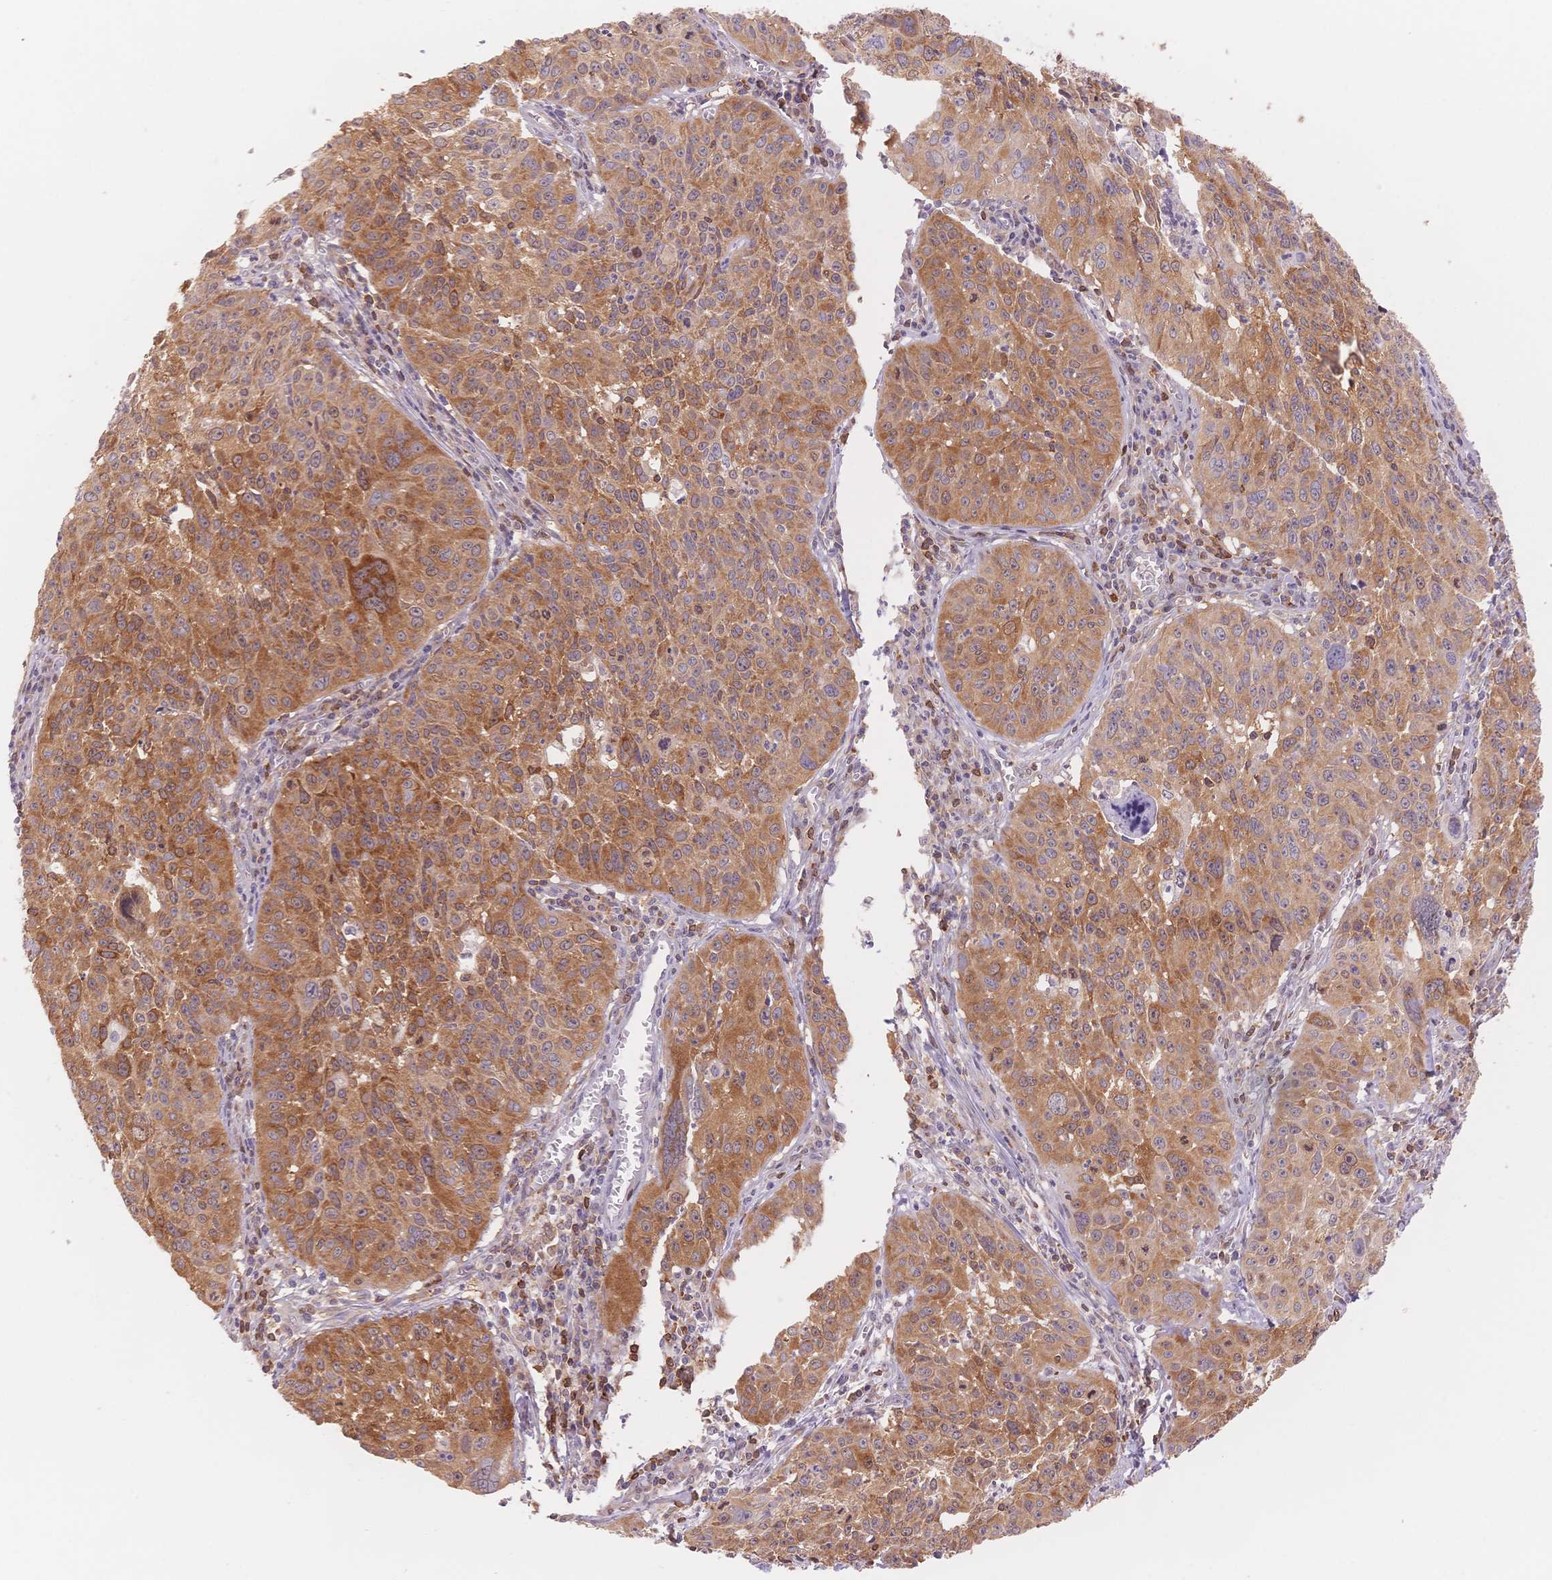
{"staining": {"intensity": "moderate", "quantity": "25%-75%", "location": "cytoplasmic/membranous"}, "tissue": "cervical cancer", "cell_type": "Tumor cells", "image_type": "cancer", "snomed": [{"axis": "morphology", "description": "Squamous cell carcinoma, NOS"}, {"axis": "topography", "description": "Cervix"}], "caption": "Moderate cytoplasmic/membranous positivity is seen in about 25%-75% of tumor cells in cervical cancer (squamous cell carcinoma).", "gene": "STK39", "patient": {"sex": "female", "age": 31}}